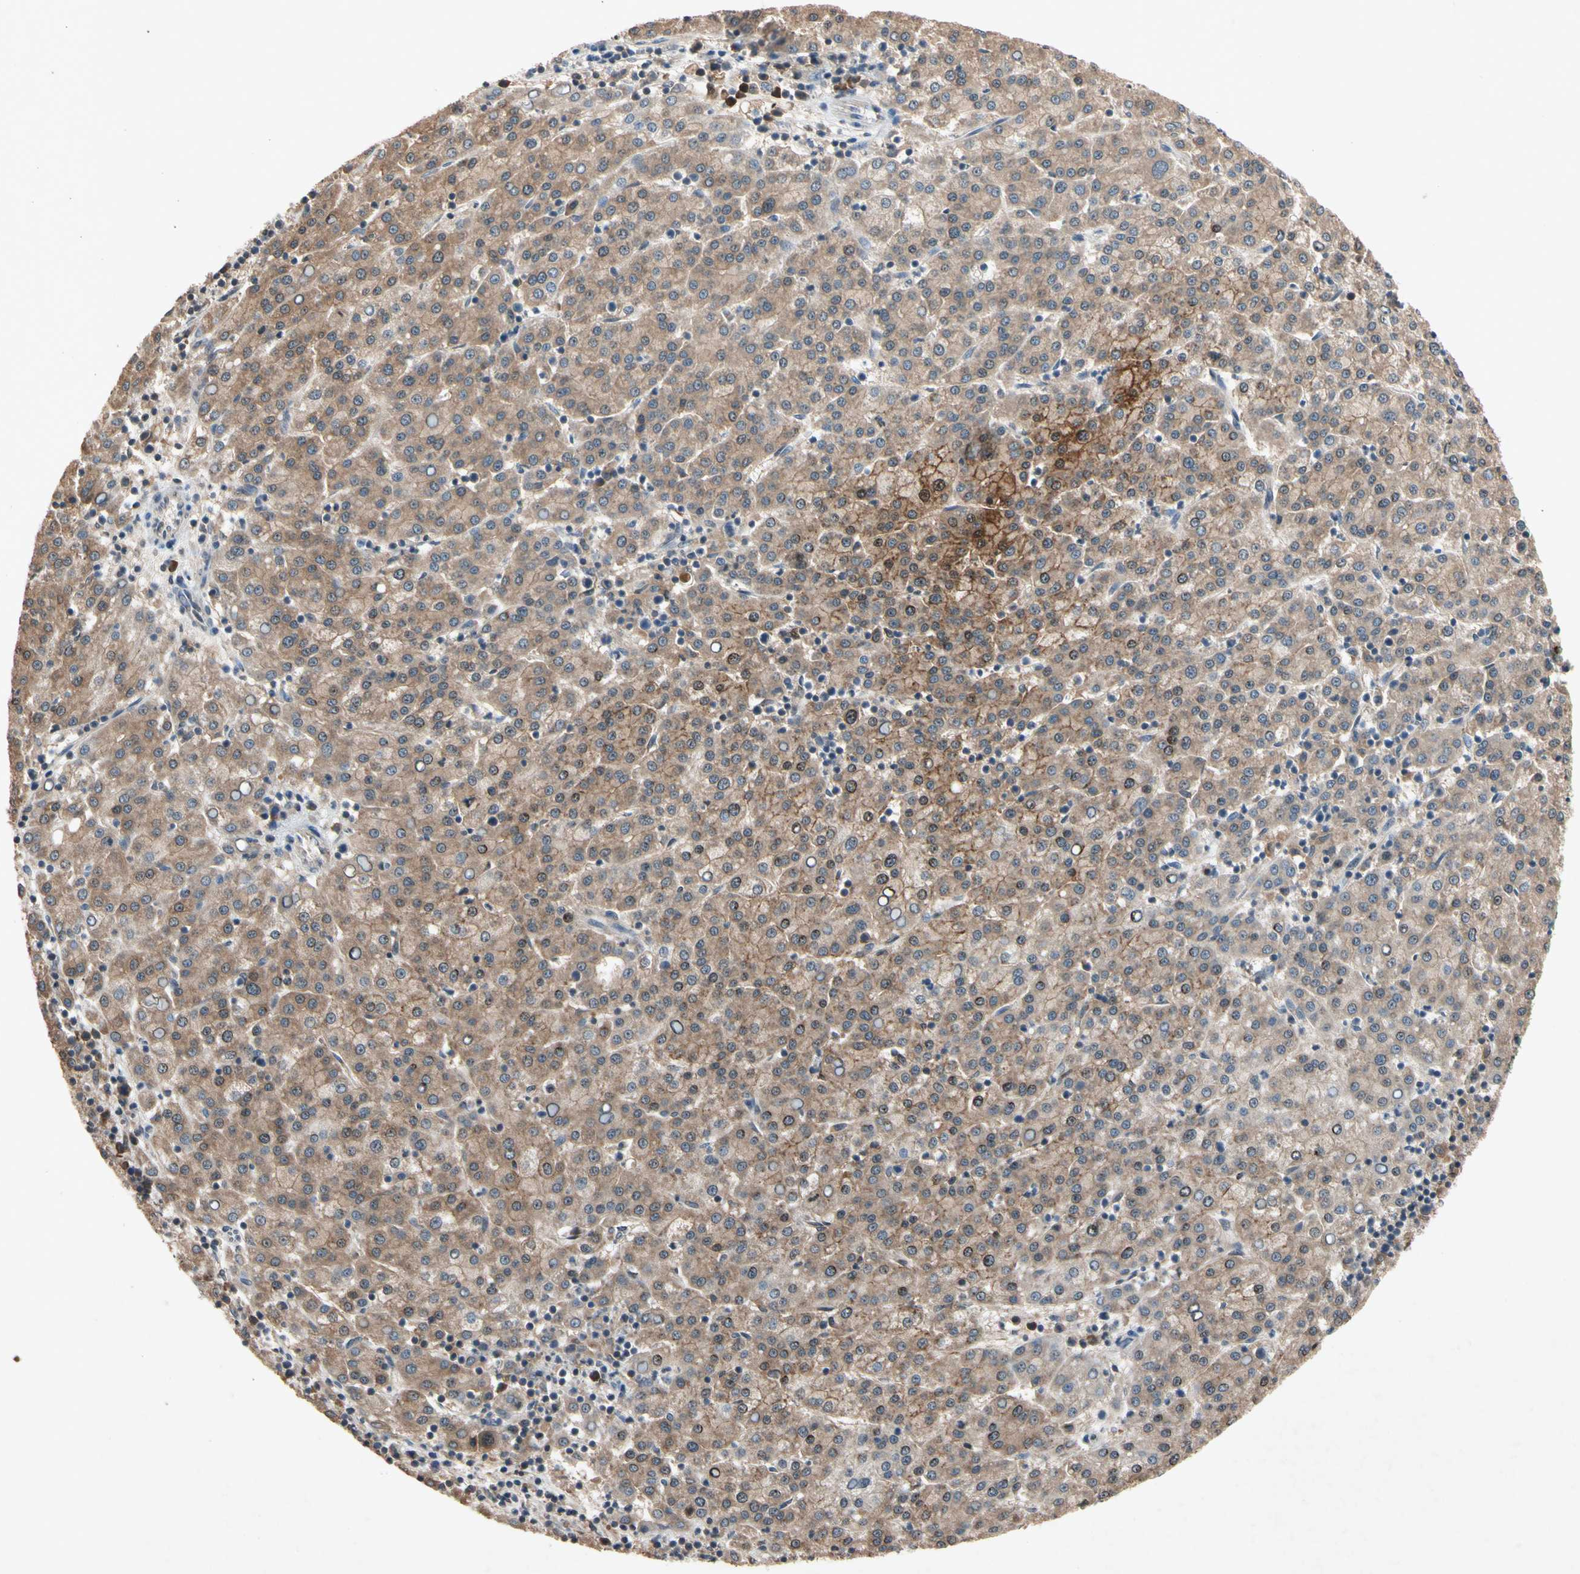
{"staining": {"intensity": "moderate", "quantity": ">75%", "location": "cytoplasmic/membranous"}, "tissue": "liver cancer", "cell_type": "Tumor cells", "image_type": "cancer", "snomed": [{"axis": "morphology", "description": "Carcinoma, Hepatocellular, NOS"}, {"axis": "topography", "description": "Liver"}], "caption": "The histopathology image reveals immunohistochemical staining of liver hepatocellular carcinoma. There is moderate cytoplasmic/membranous positivity is appreciated in about >75% of tumor cells.", "gene": "PRDX4", "patient": {"sex": "female", "age": 58}}